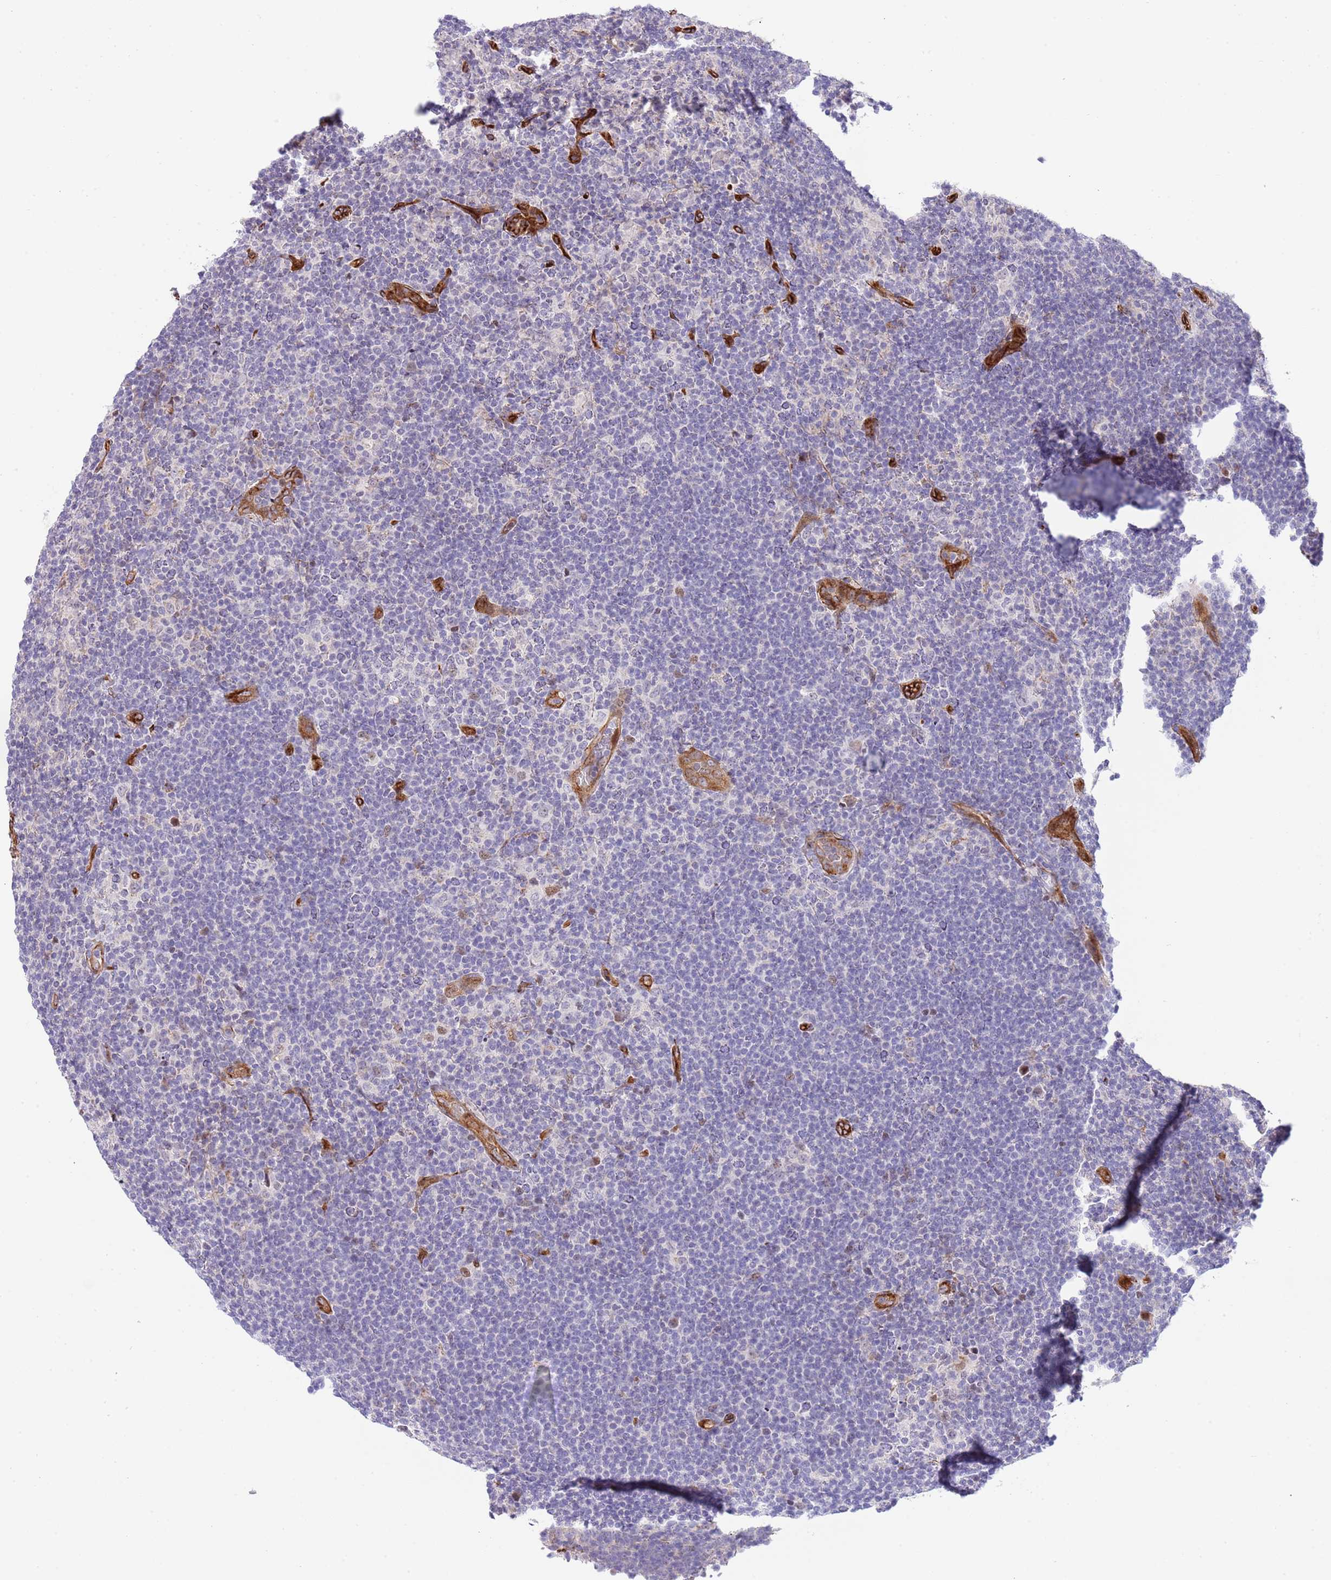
{"staining": {"intensity": "negative", "quantity": "none", "location": "none"}, "tissue": "lymphoma", "cell_type": "Tumor cells", "image_type": "cancer", "snomed": [{"axis": "morphology", "description": "Hodgkin's disease, NOS"}, {"axis": "topography", "description": "Lymph node"}], "caption": "Tumor cells are negative for brown protein staining in Hodgkin's disease.", "gene": "NEK3", "patient": {"sex": "female", "age": 57}}